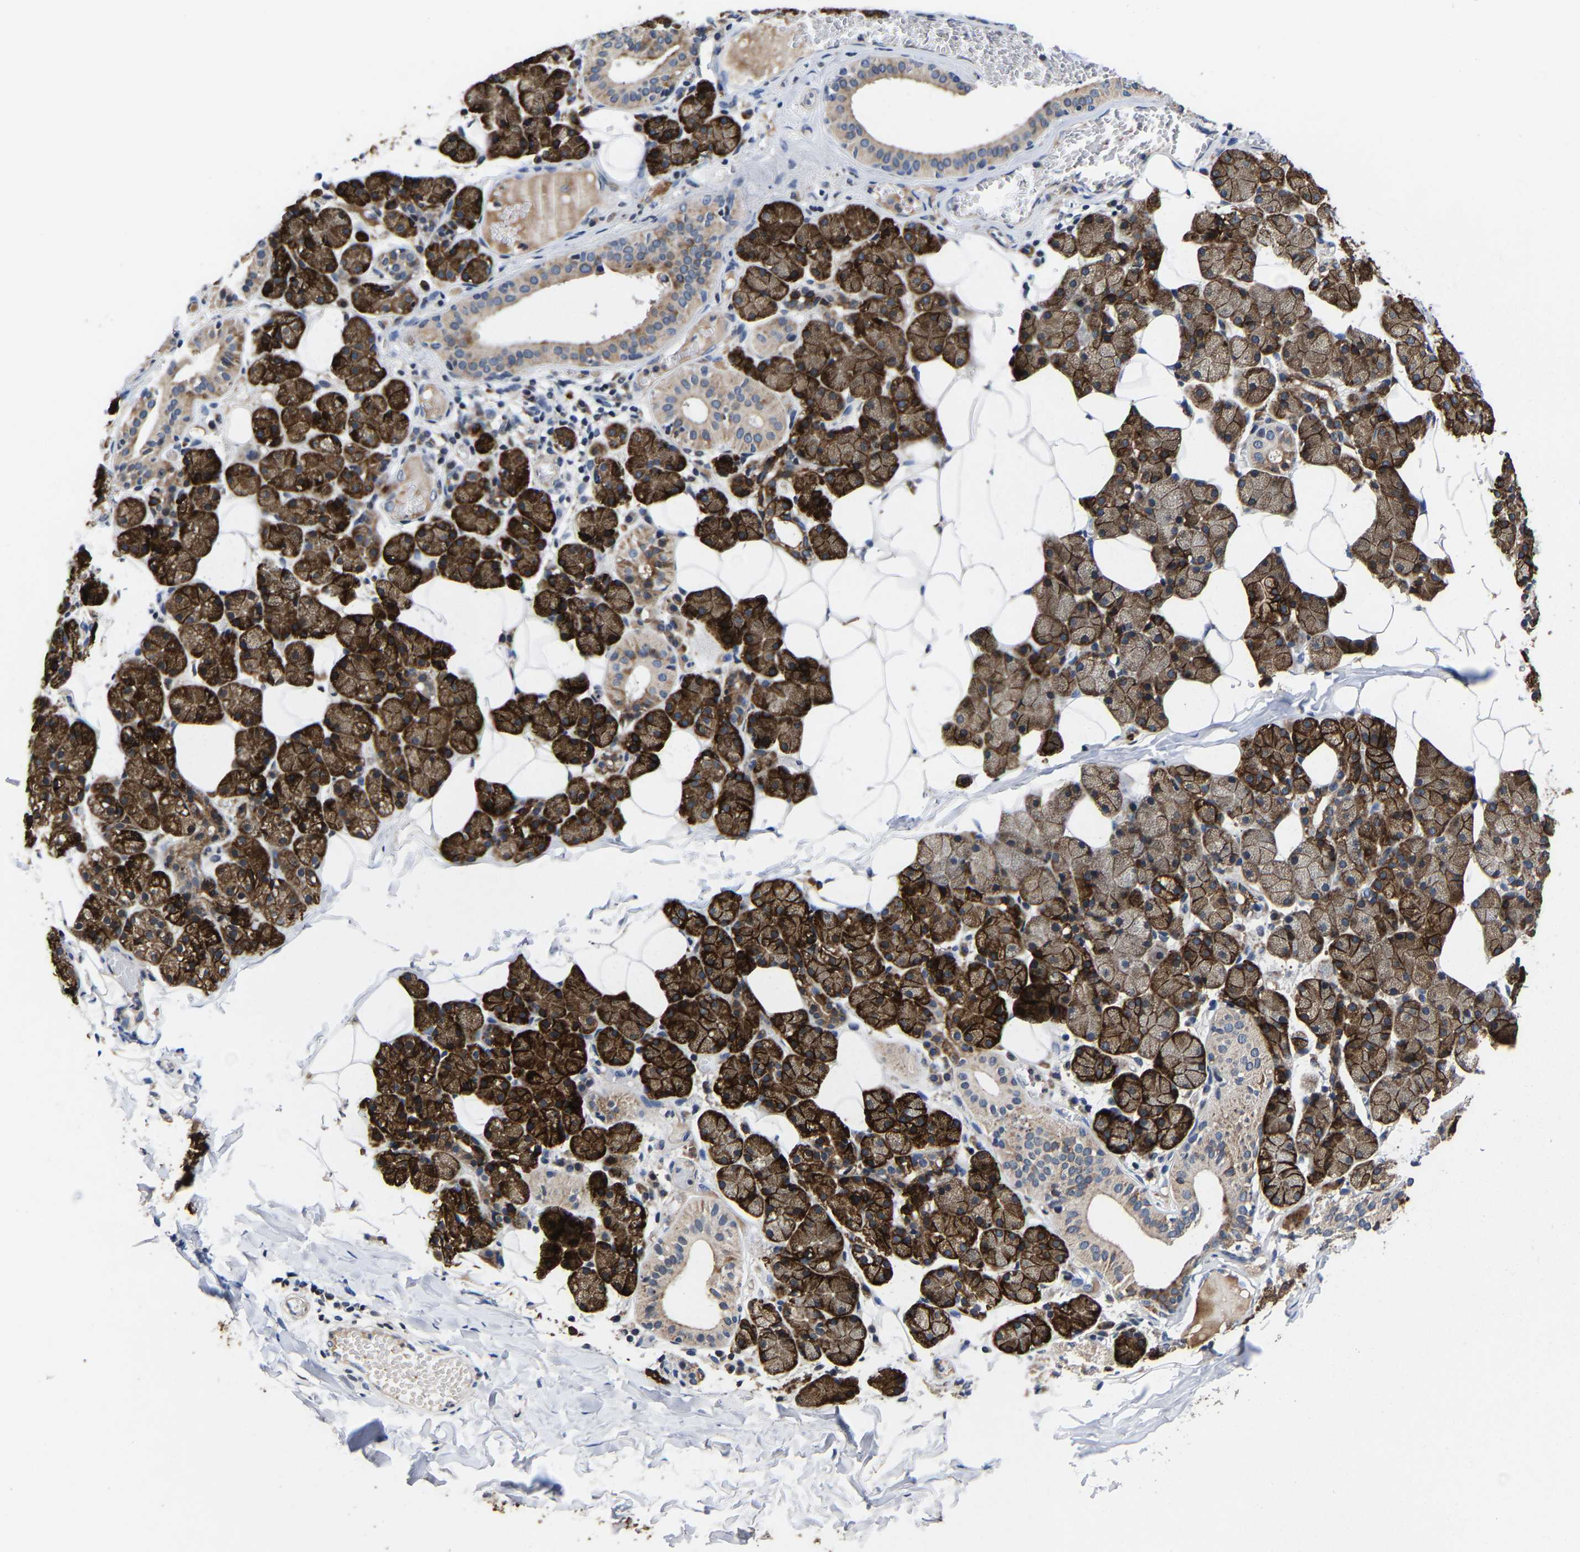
{"staining": {"intensity": "strong", "quantity": ">75%", "location": "cytoplasmic/membranous"}, "tissue": "salivary gland", "cell_type": "Glandular cells", "image_type": "normal", "snomed": [{"axis": "morphology", "description": "Normal tissue, NOS"}, {"axis": "topography", "description": "Salivary gland"}], "caption": "Protein expression analysis of benign salivary gland shows strong cytoplasmic/membranous expression in about >75% of glandular cells. (DAB (3,3'-diaminobenzidine) IHC with brightfield microscopy, high magnification).", "gene": "SLC12A2", "patient": {"sex": "female", "age": 33}}